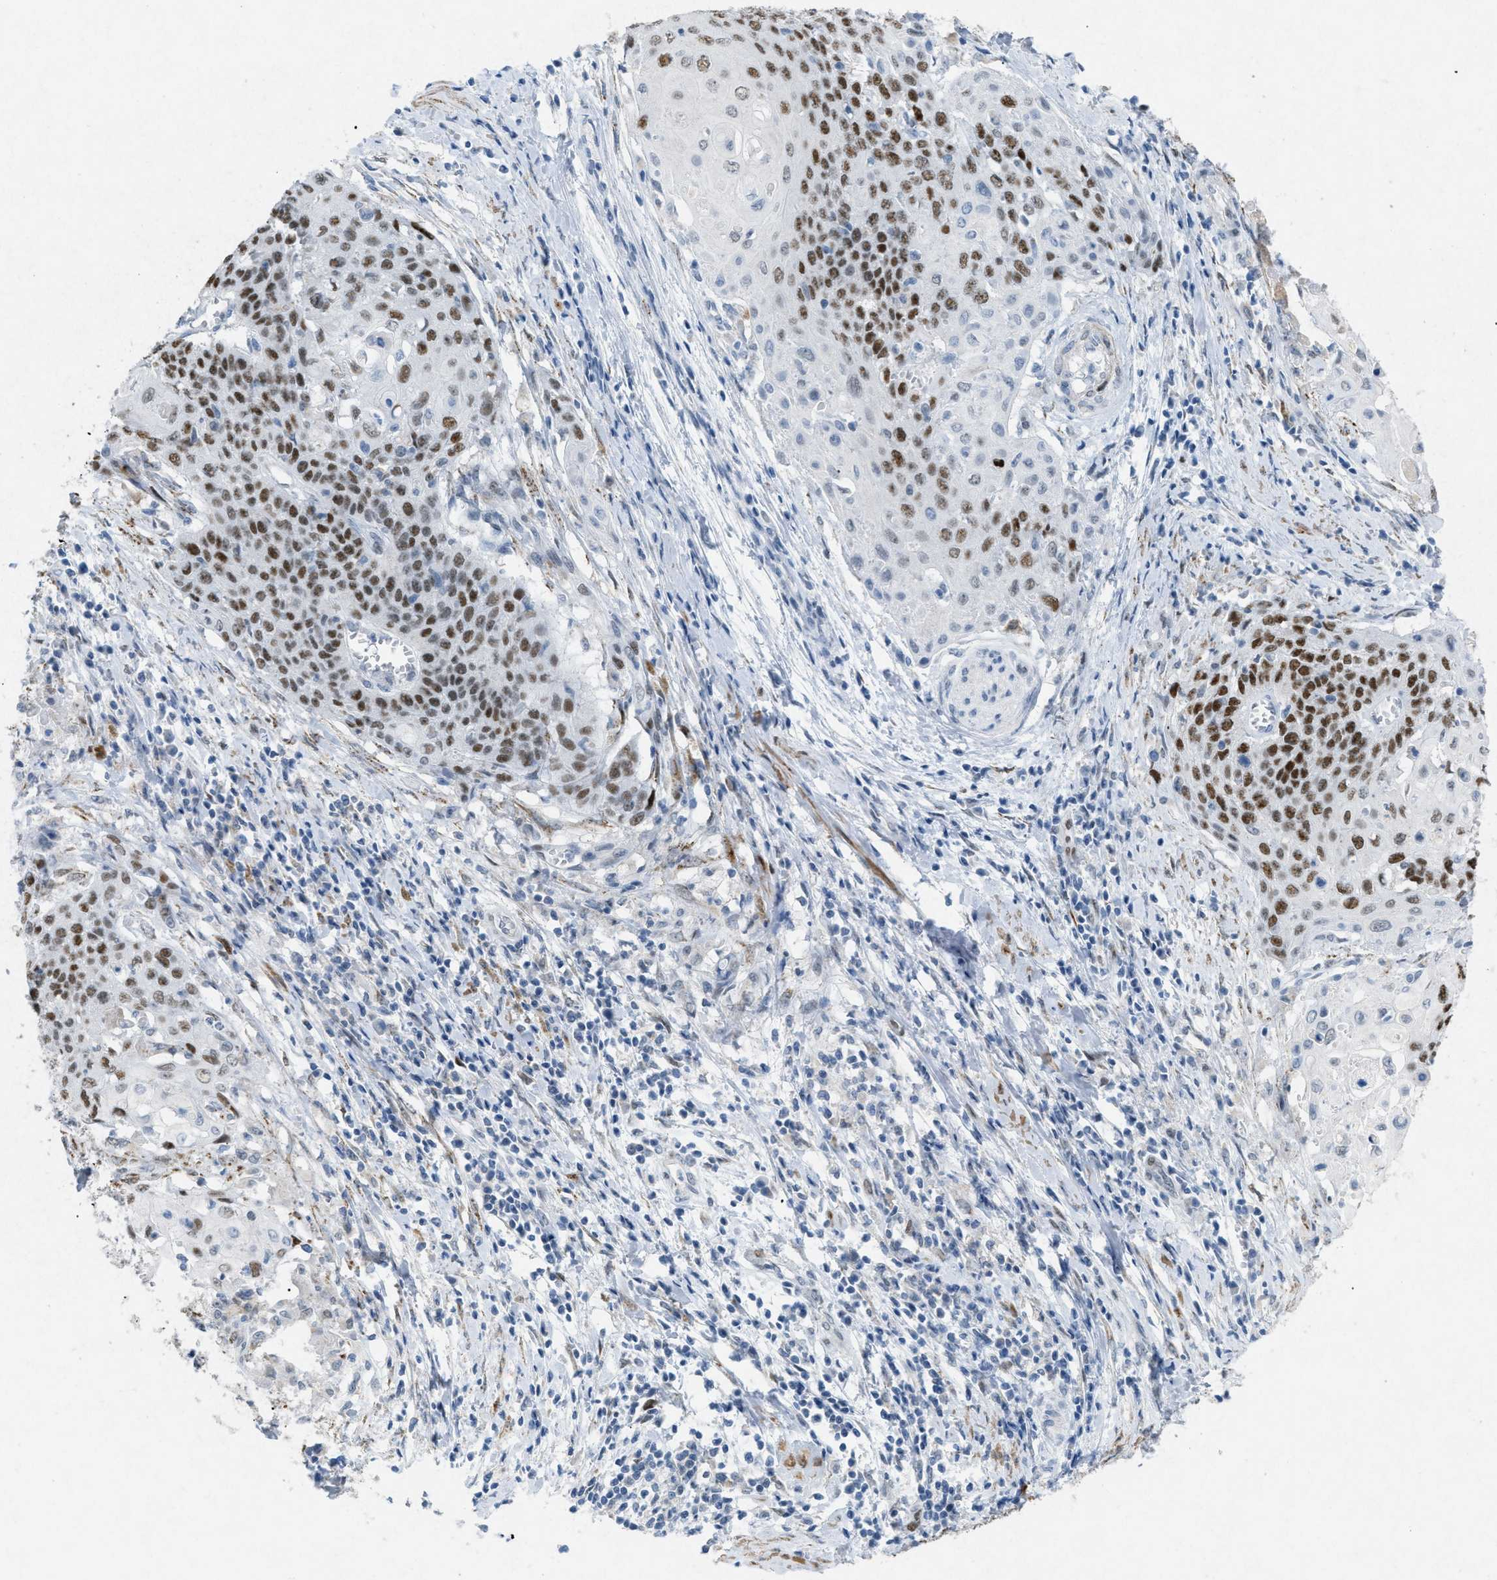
{"staining": {"intensity": "moderate", "quantity": ">75%", "location": "nuclear"}, "tissue": "cervical cancer", "cell_type": "Tumor cells", "image_type": "cancer", "snomed": [{"axis": "morphology", "description": "Squamous cell carcinoma, NOS"}, {"axis": "topography", "description": "Cervix"}], "caption": "High-magnification brightfield microscopy of cervical squamous cell carcinoma stained with DAB (3,3'-diaminobenzidine) (brown) and counterstained with hematoxylin (blue). tumor cells exhibit moderate nuclear expression is appreciated in about>75% of cells.", "gene": "TASOR", "patient": {"sex": "female", "age": 39}}